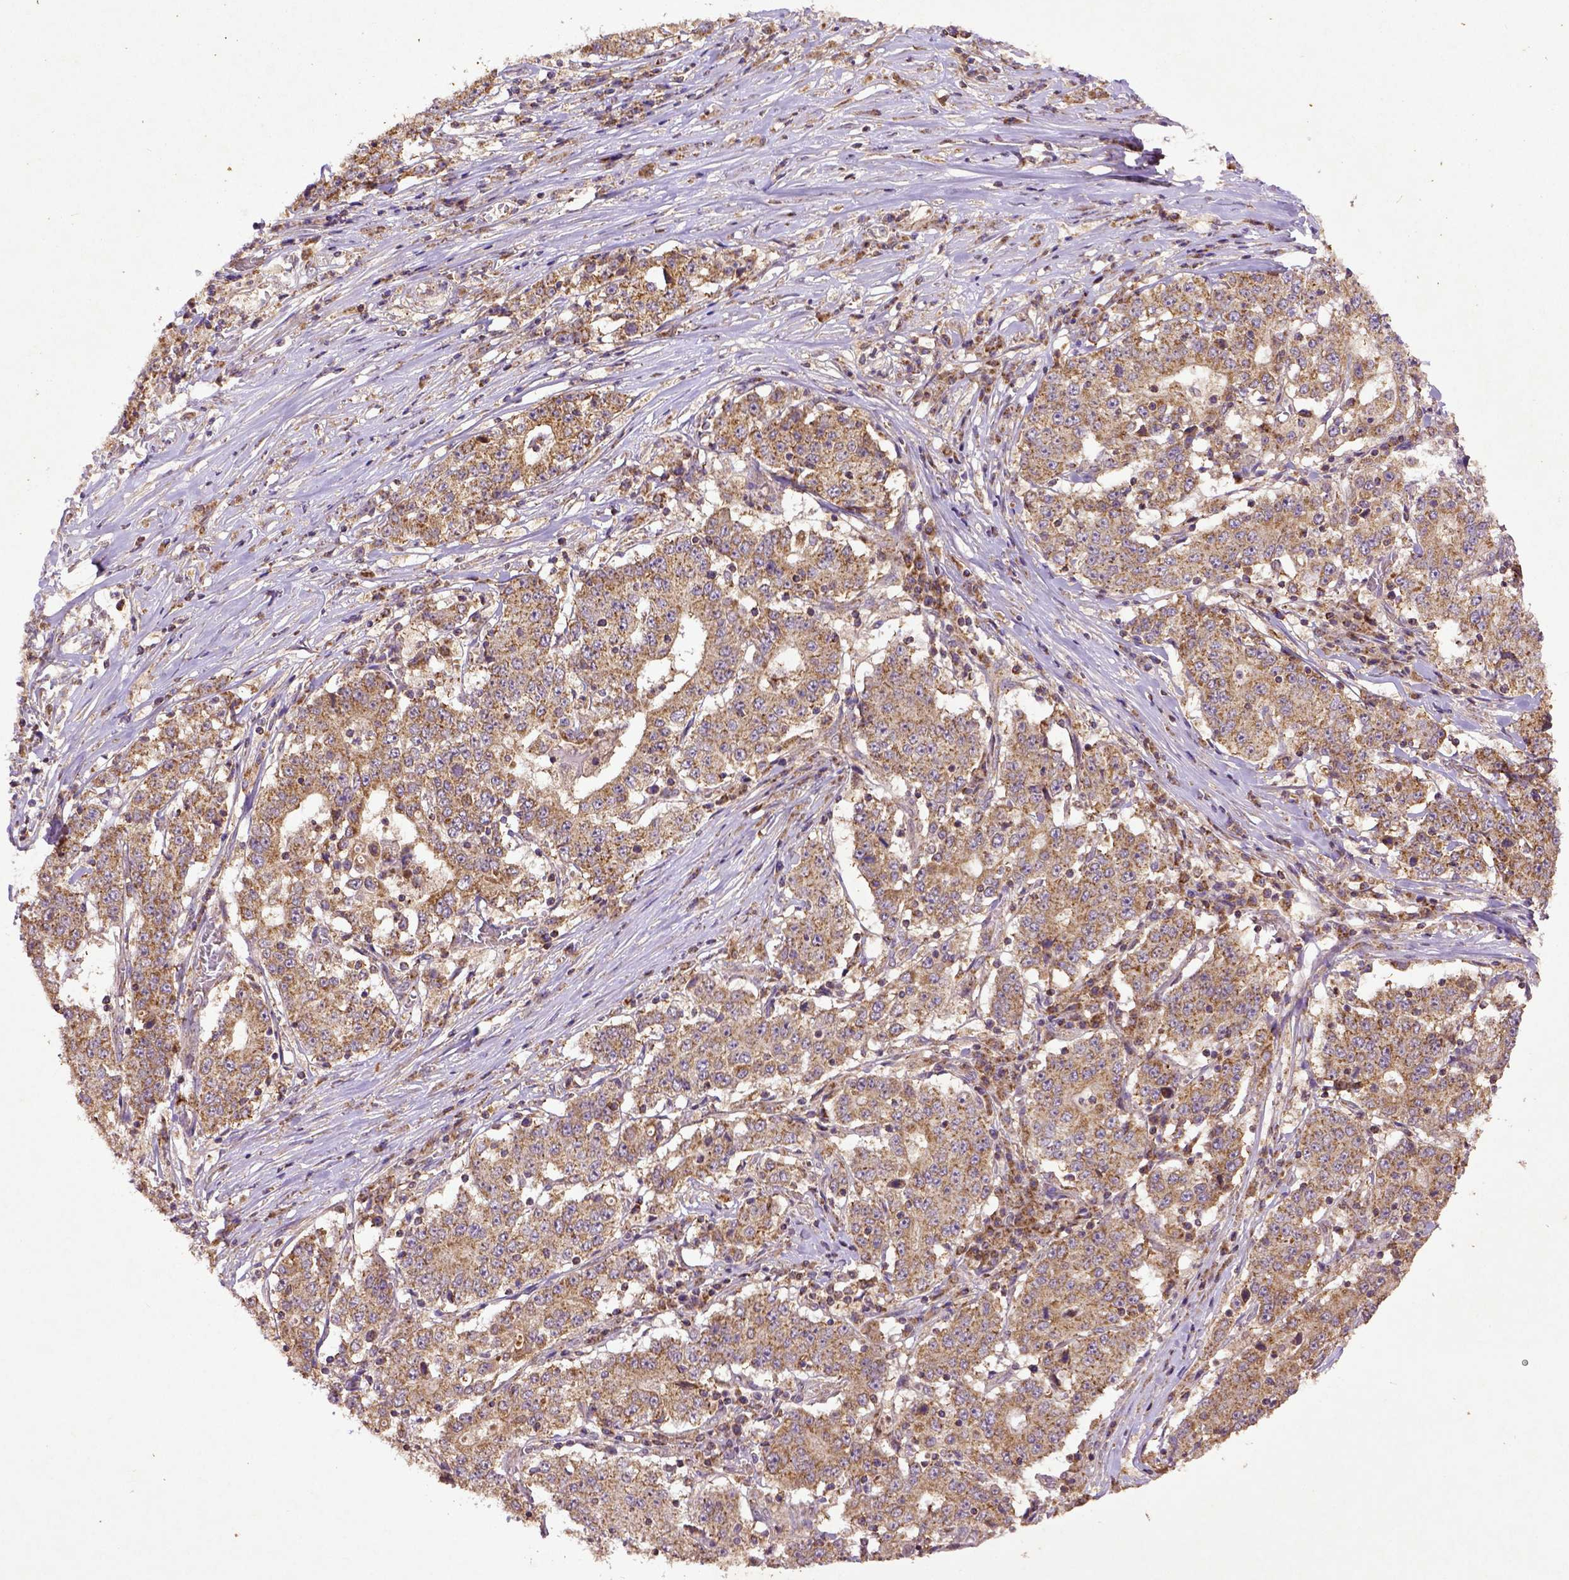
{"staining": {"intensity": "moderate", "quantity": ">75%", "location": "cytoplasmic/membranous"}, "tissue": "stomach cancer", "cell_type": "Tumor cells", "image_type": "cancer", "snomed": [{"axis": "morphology", "description": "Adenocarcinoma, NOS"}, {"axis": "topography", "description": "Stomach"}], "caption": "Human stomach adenocarcinoma stained with a brown dye demonstrates moderate cytoplasmic/membranous positive positivity in approximately >75% of tumor cells.", "gene": "MT-CO1", "patient": {"sex": "male", "age": 59}}